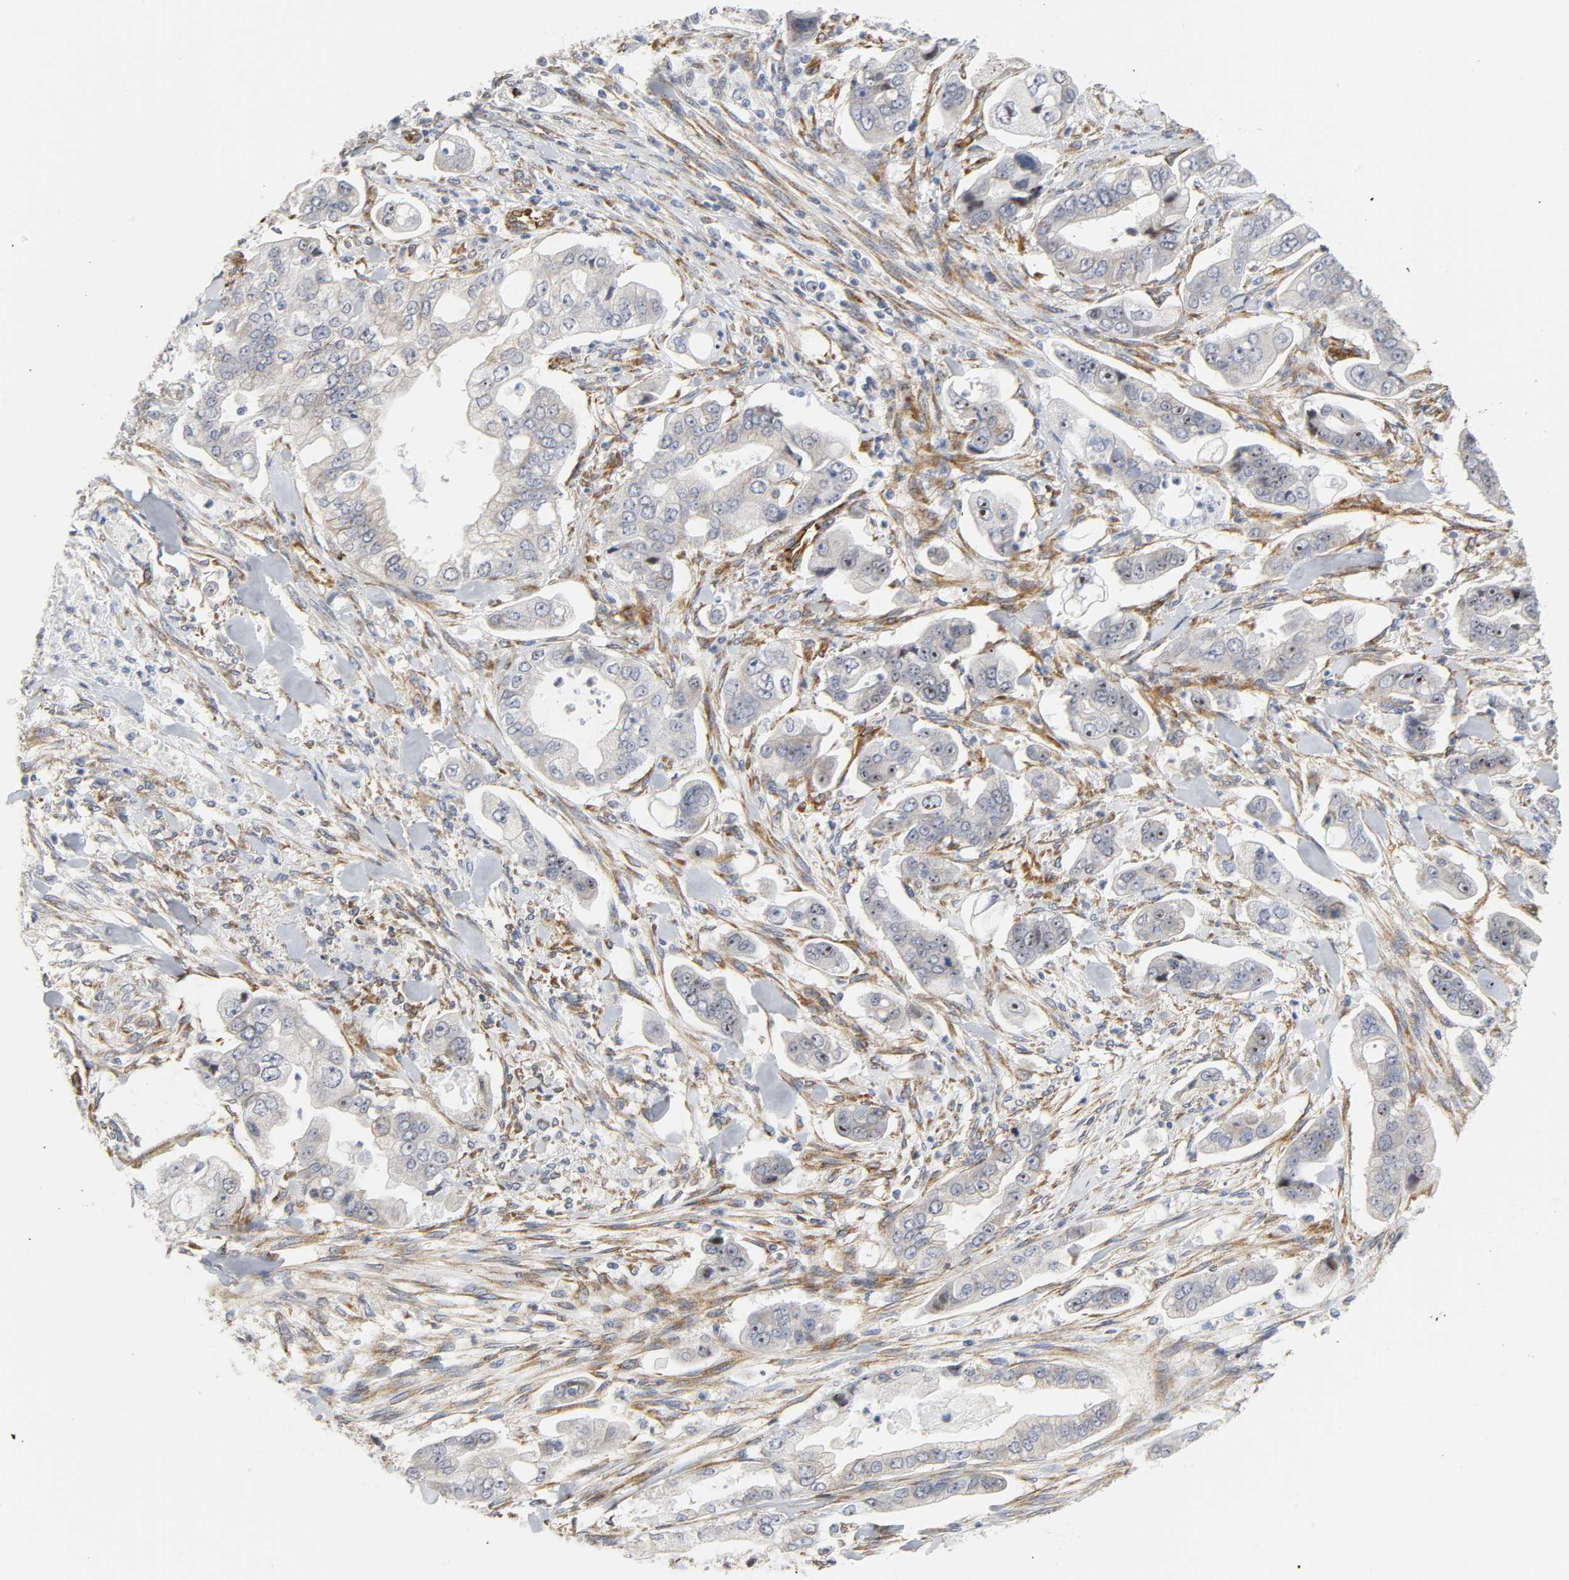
{"staining": {"intensity": "negative", "quantity": "none", "location": "none"}, "tissue": "stomach cancer", "cell_type": "Tumor cells", "image_type": "cancer", "snomed": [{"axis": "morphology", "description": "Adenocarcinoma, NOS"}, {"axis": "topography", "description": "Stomach"}], "caption": "DAB immunohistochemical staining of human adenocarcinoma (stomach) shows no significant positivity in tumor cells. (DAB (3,3'-diaminobenzidine) immunohistochemistry (IHC) with hematoxylin counter stain).", "gene": "DOCK1", "patient": {"sex": "male", "age": 62}}